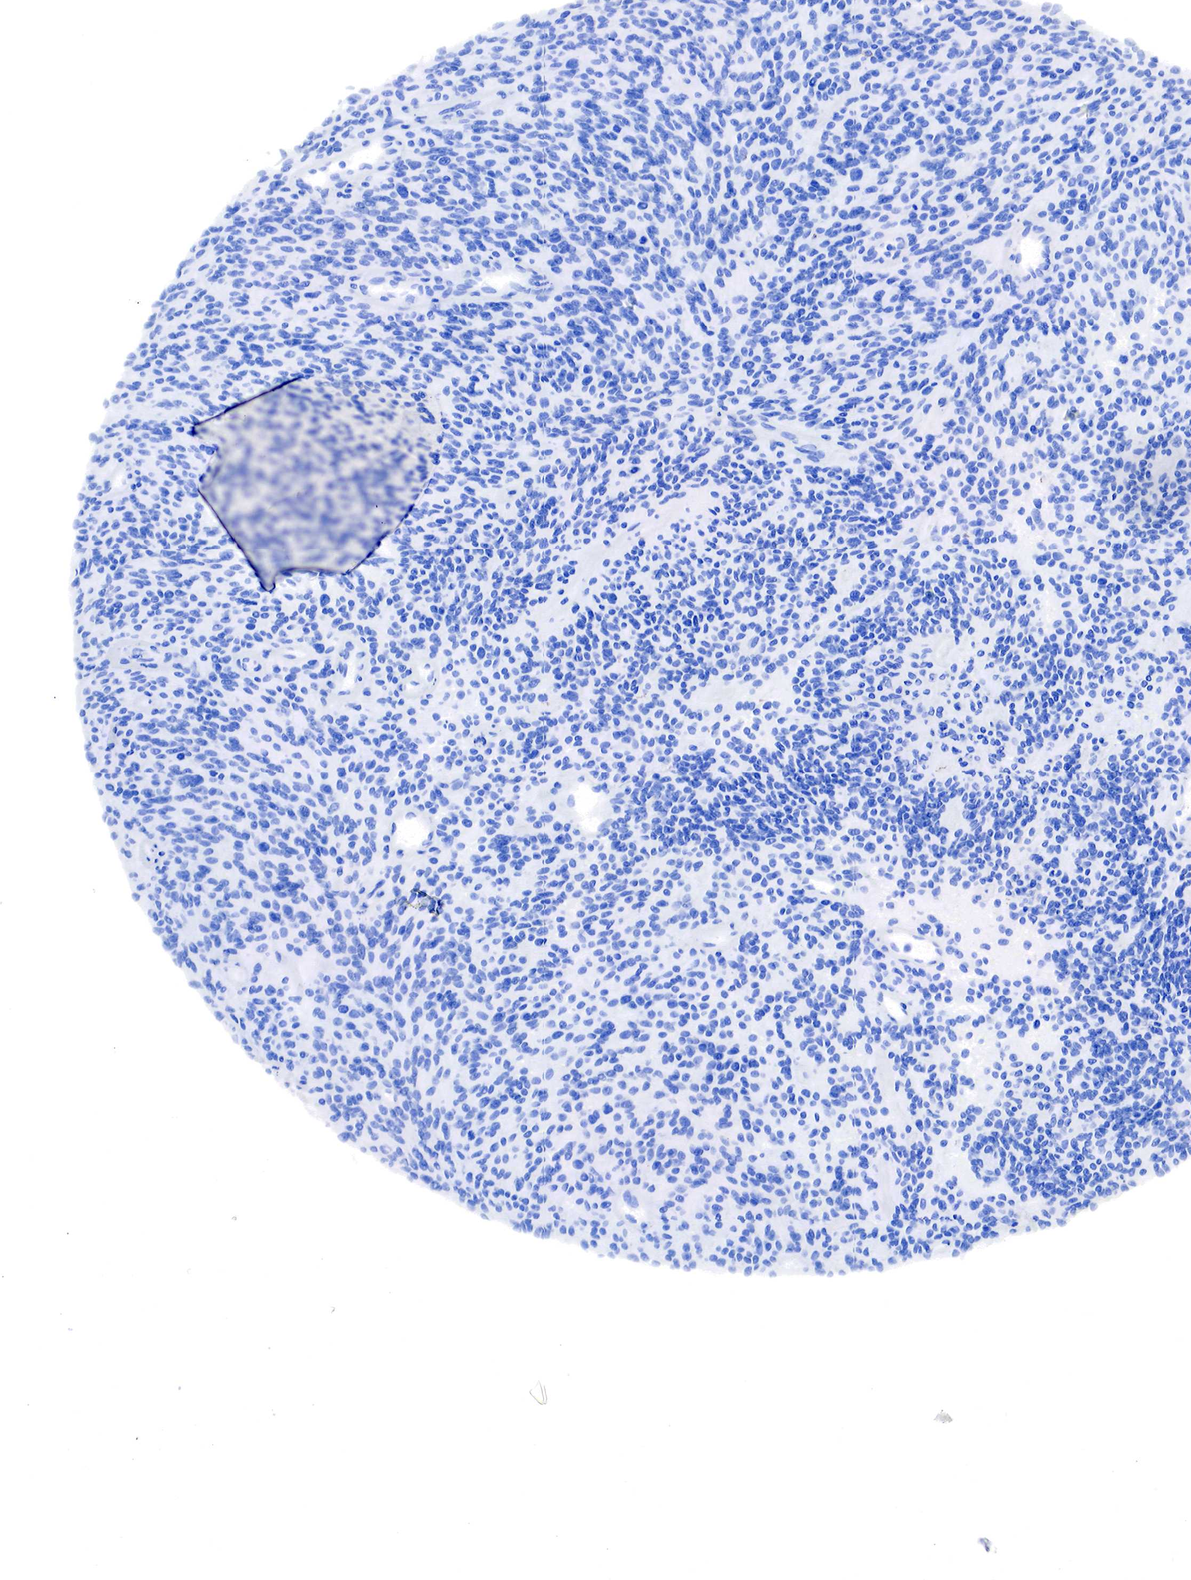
{"staining": {"intensity": "negative", "quantity": "none", "location": "none"}, "tissue": "glioma", "cell_type": "Tumor cells", "image_type": "cancer", "snomed": [{"axis": "morphology", "description": "Glioma, malignant, High grade"}, {"axis": "topography", "description": "Brain"}], "caption": "There is no significant positivity in tumor cells of malignant glioma (high-grade).", "gene": "RDX", "patient": {"sex": "female", "age": 13}}